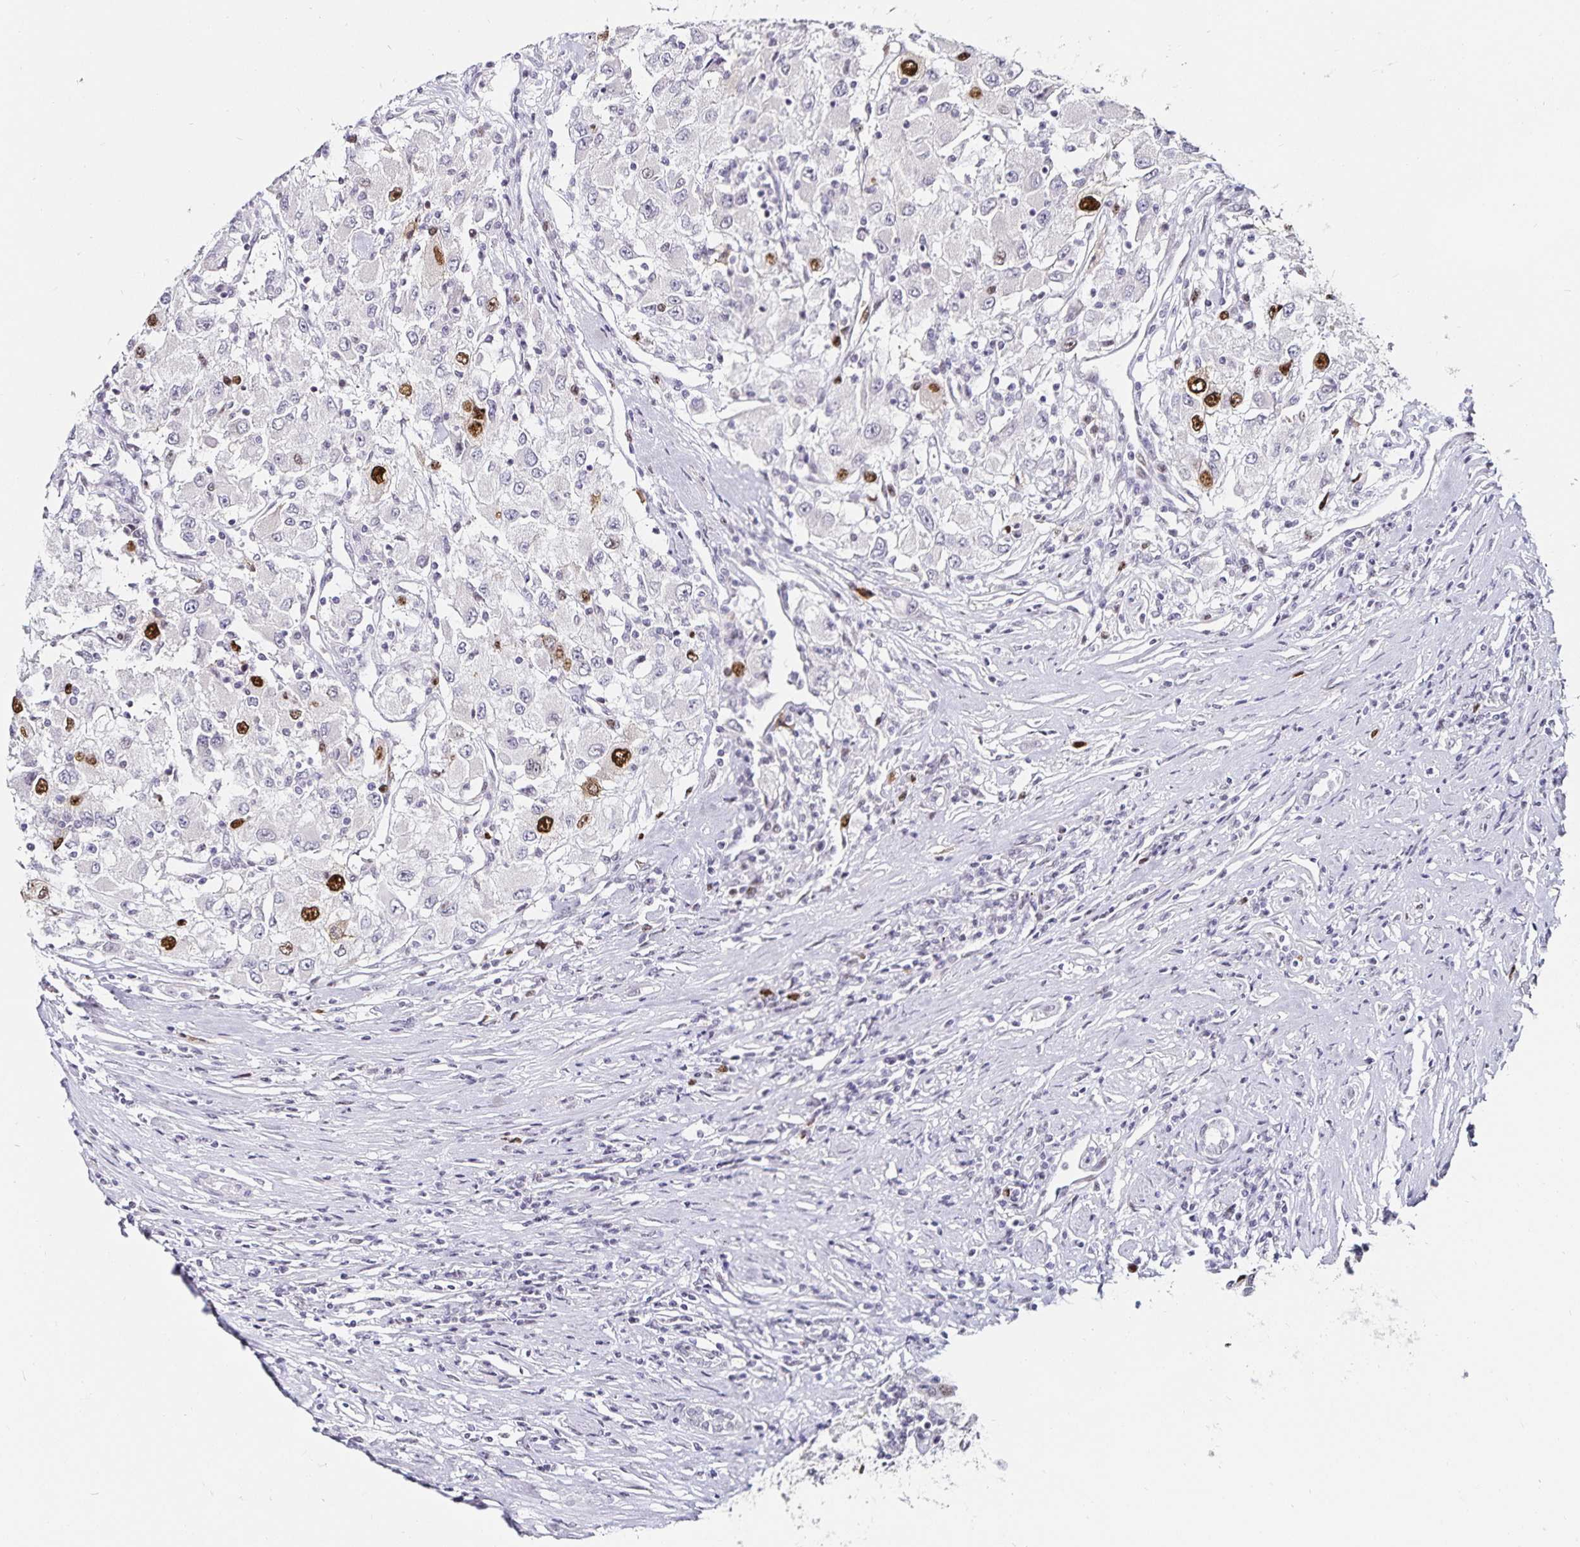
{"staining": {"intensity": "strong", "quantity": "<25%", "location": "nuclear"}, "tissue": "renal cancer", "cell_type": "Tumor cells", "image_type": "cancer", "snomed": [{"axis": "morphology", "description": "Adenocarcinoma, NOS"}, {"axis": "topography", "description": "Kidney"}], "caption": "Renal cancer (adenocarcinoma) stained for a protein (brown) reveals strong nuclear positive expression in approximately <25% of tumor cells.", "gene": "ANLN", "patient": {"sex": "female", "age": 67}}